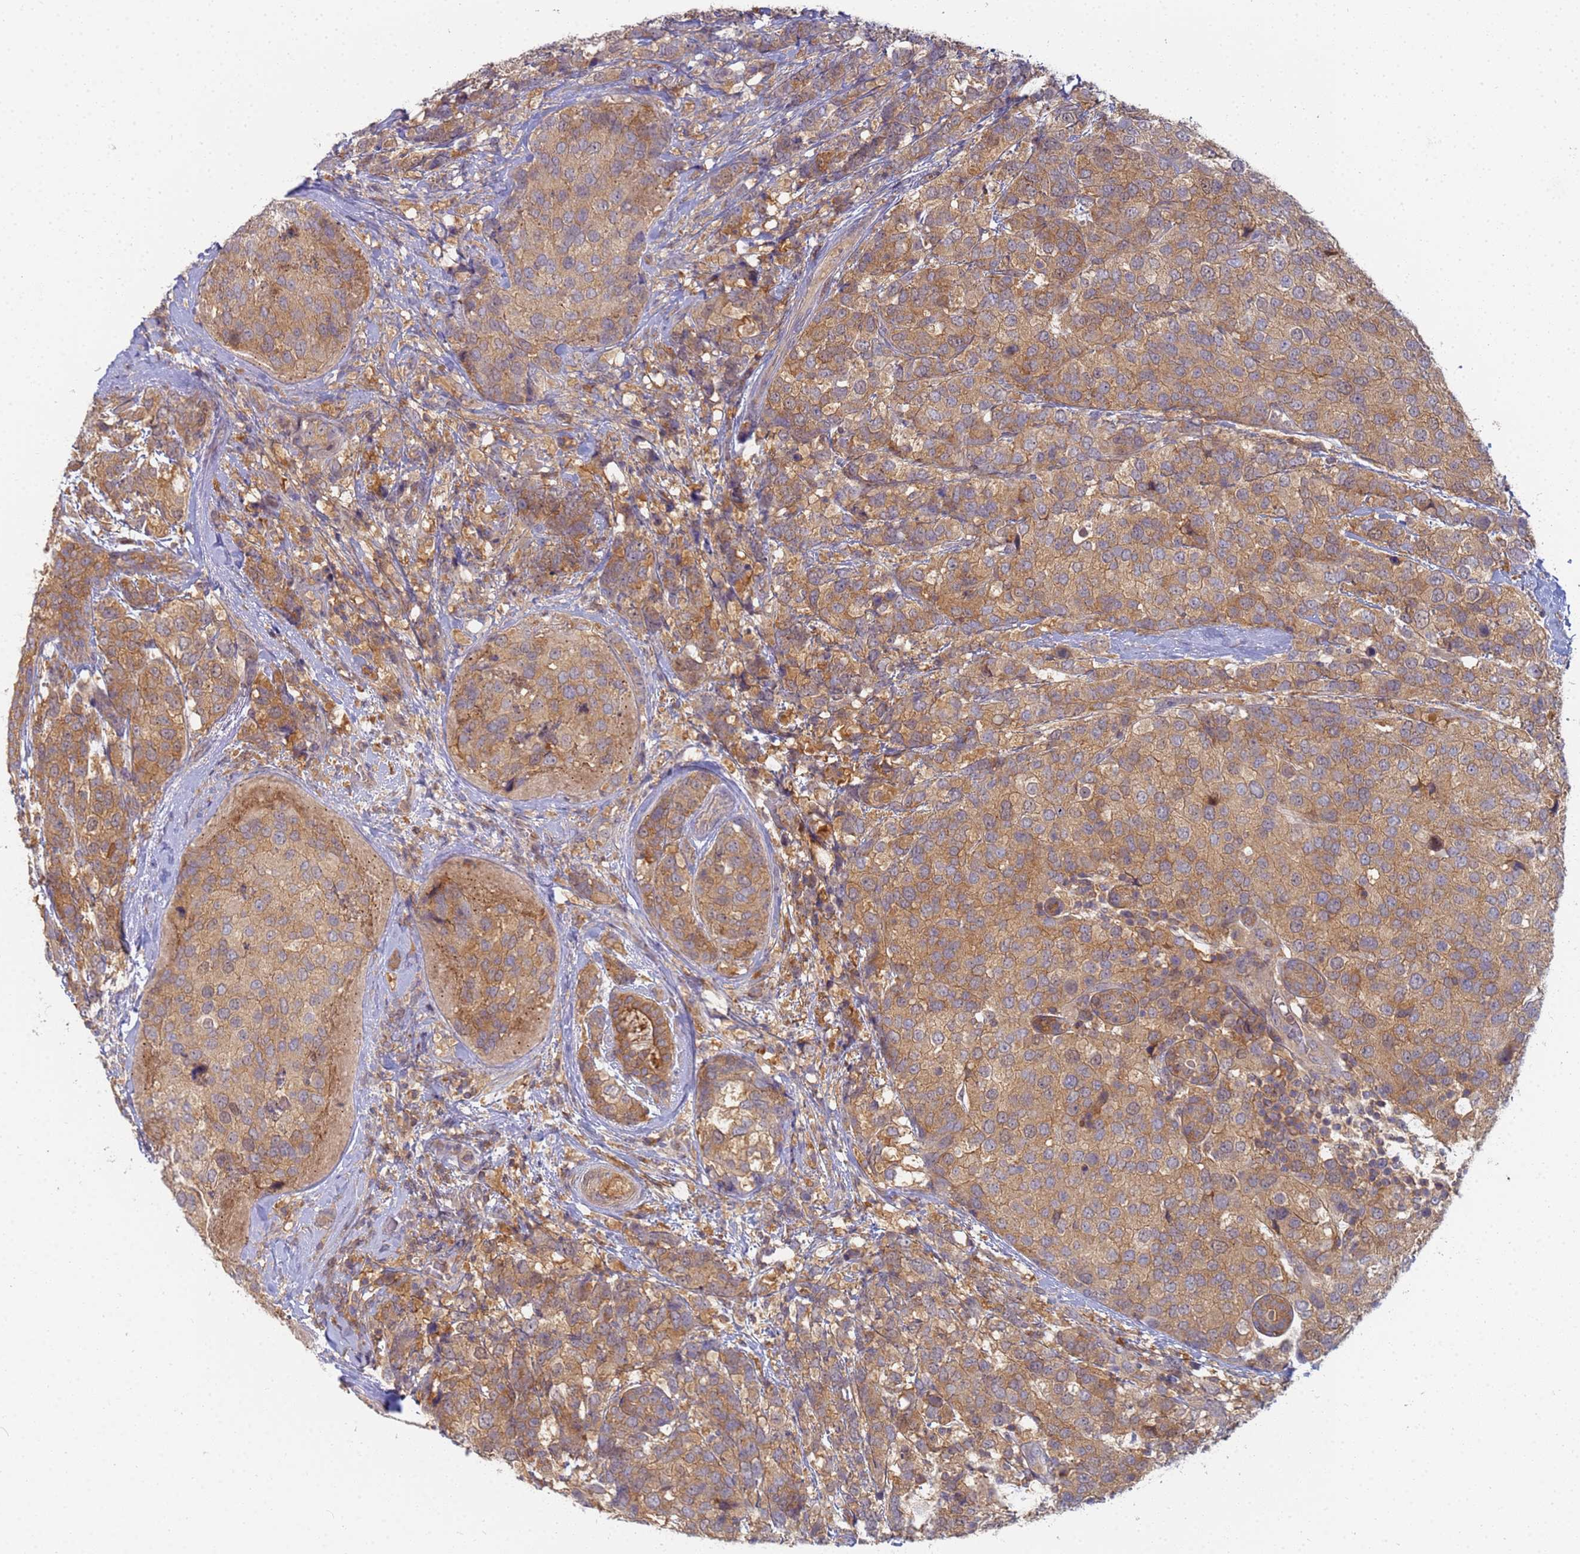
{"staining": {"intensity": "moderate", "quantity": ">75%", "location": "cytoplasmic/membranous"}, "tissue": "breast cancer", "cell_type": "Tumor cells", "image_type": "cancer", "snomed": [{"axis": "morphology", "description": "Lobular carcinoma"}, {"axis": "topography", "description": "Breast"}], "caption": "This micrograph demonstrates immunohistochemistry staining of human breast lobular carcinoma, with medium moderate cytoplasmic/membranous positivity in about >75% of tumor cells.", "gene": "SHARPIN", "patient": {"sex": "female", "age": 59}}